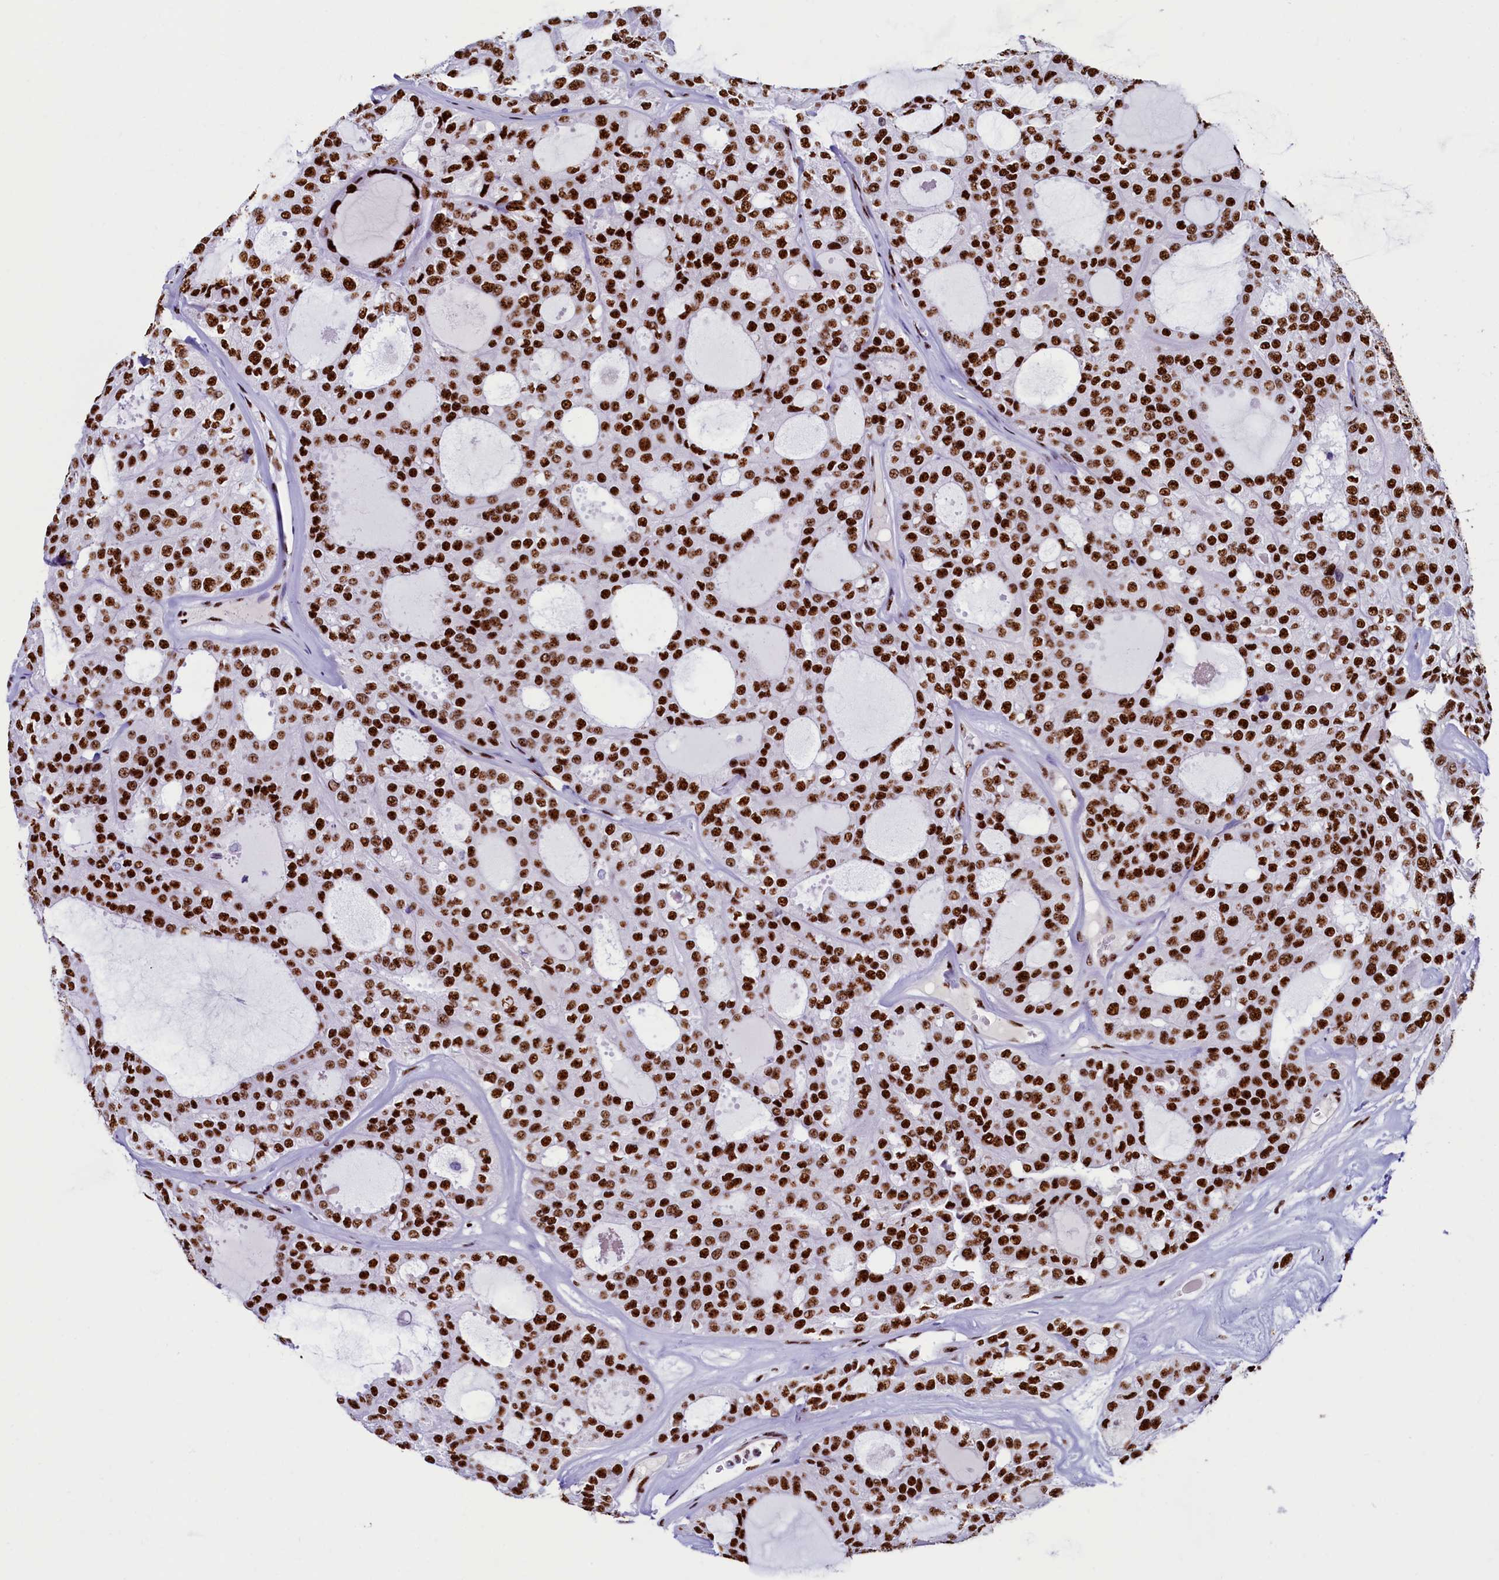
{"staining": {"intensity": "strong", "quantity": ">75%", "location": "nuclear"}, "tissue": "thyroid cancer", "cell_type": "Tumor cells", "image_type": "cancer", "snomed": [{"axis": "morphology", "description": "Follicular adenoma carcinoma, NOS"}, {"axis": "topography", "description": "Thyroid gland"}], "caption": "A brown stain labels strong nuclear staining of a protein in follicular adenoma carcinoma (thyroid) tumor cells.", "gene": "SRRM2", "patient": {"sex": "male", "age": 75}}